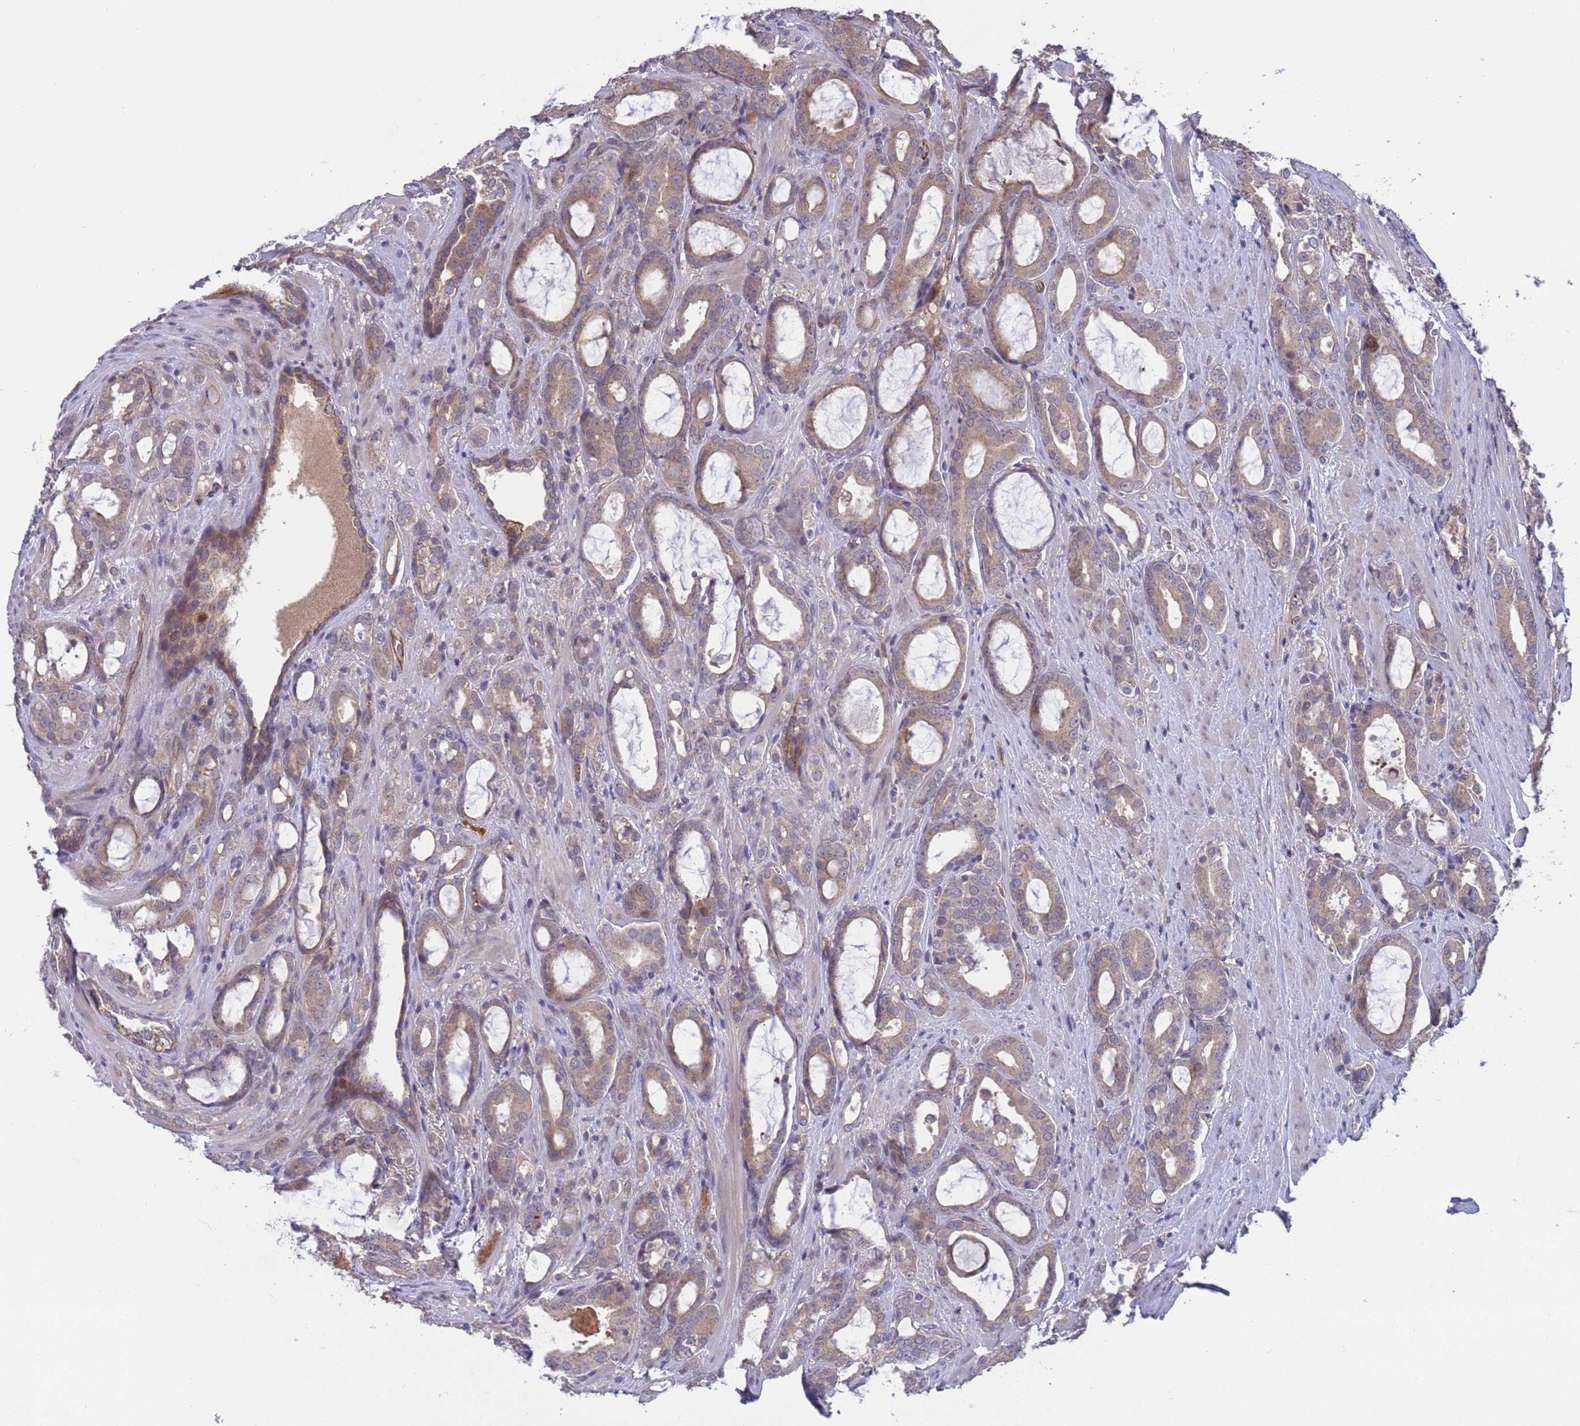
{"staining": {"intensity": "weak", "quantity": "25%-75%", "location": "cytoplasmic/membranous"}, "tissue": "prostate cancer", "cell_type": "Tumor cells", "image_type": "cancer", "snomed": [{"axis": "morphology", "description": "Adenocarcinoma, High grade"}, {"axis": "topography", "description": "Prostate"}], "caption": "Immunohistochemical staining of human high-grade adenocarcinoma (prostate) shows weak cytoplasmic/membranous protein expression in approximately 25%-75% of tumor cells.", "gene": "GJA10", "patient": {"sex": "male", "age": 72}}